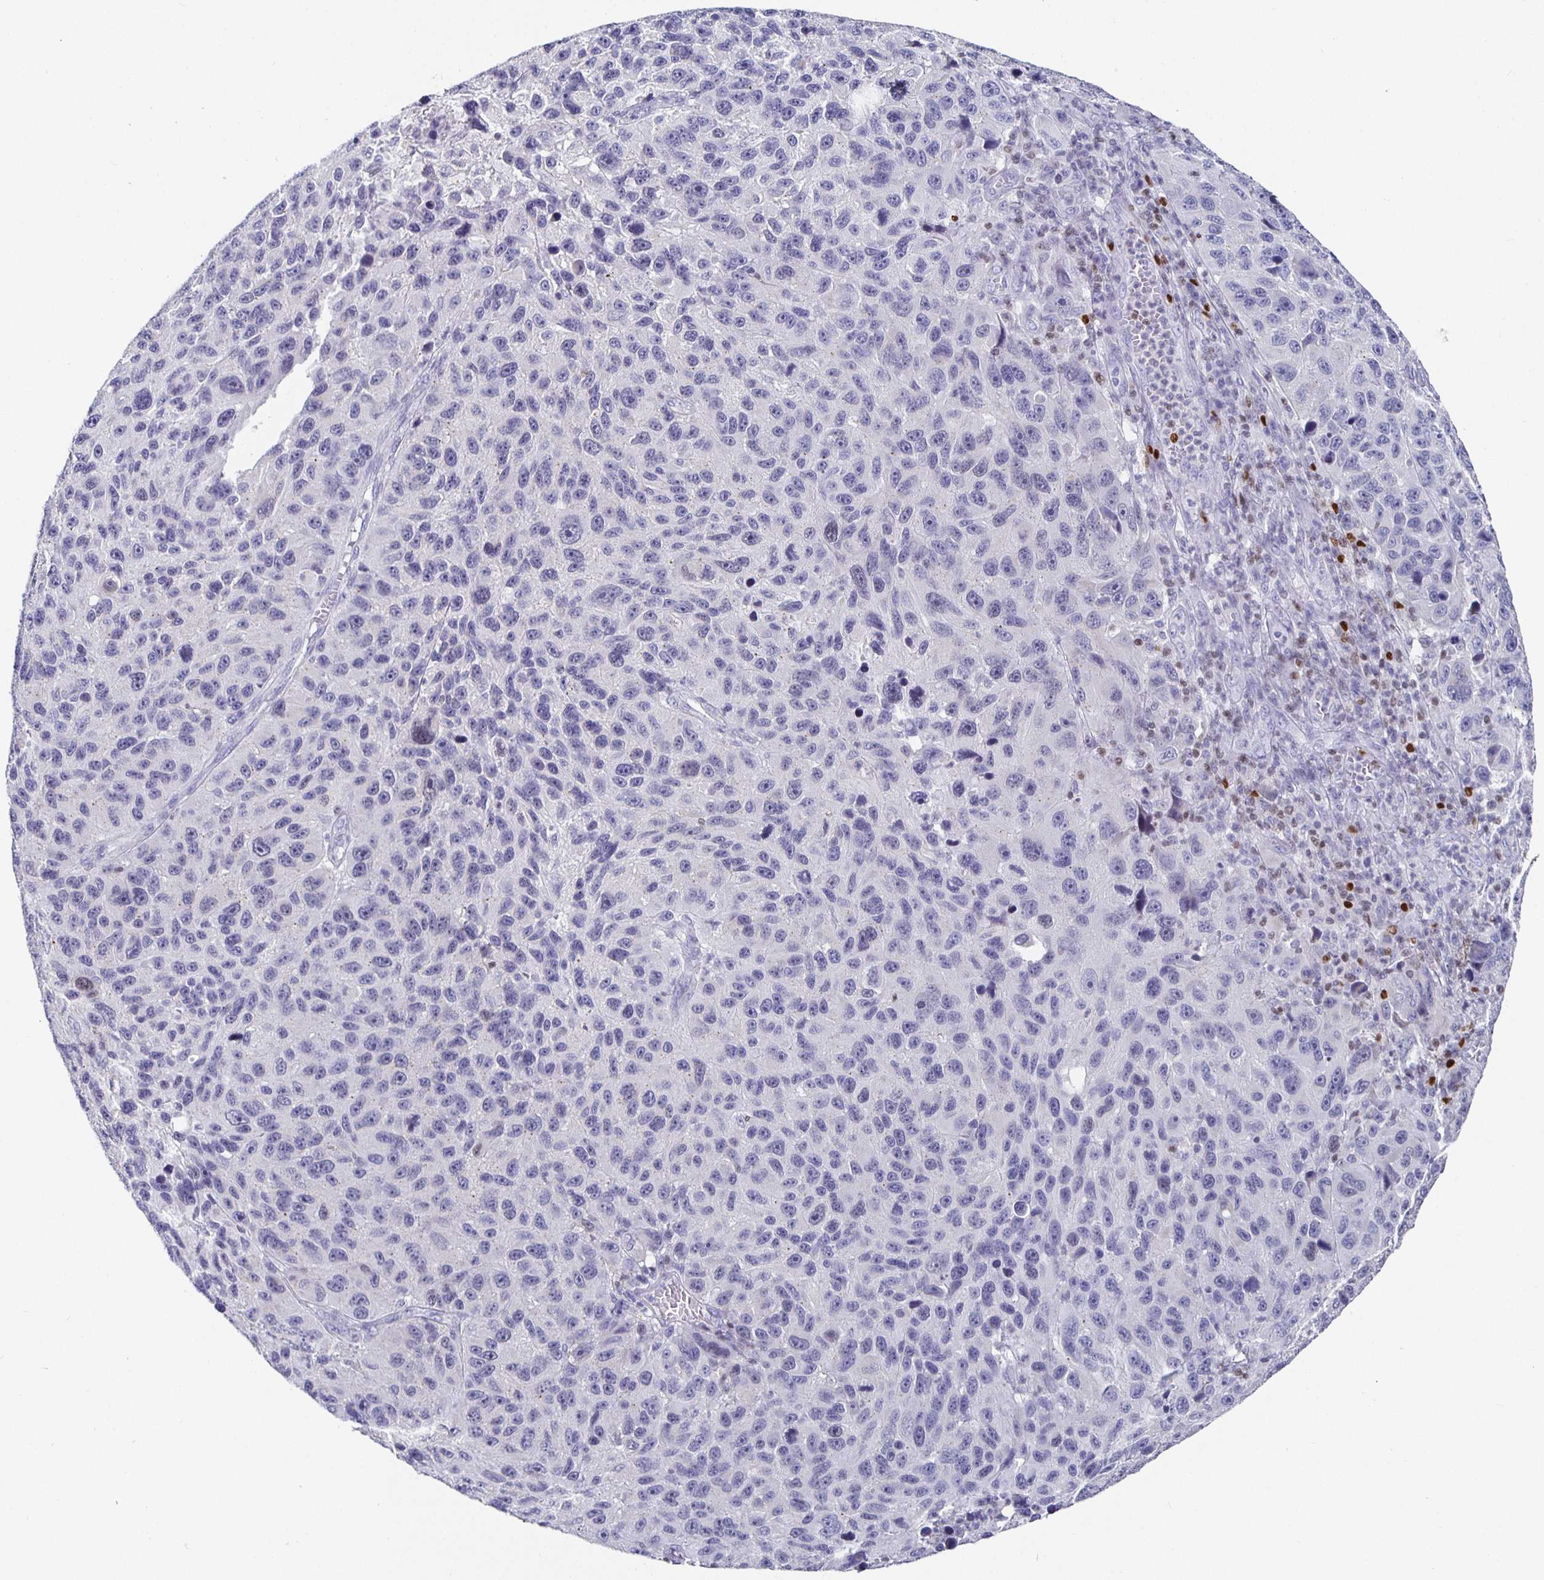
{"staining": {"intensity": "negative", "quantity": "none", "location": "none"}, "tissue": "melanoma", "cell_type": "Tumor cells", "image_type": "cancer", "snomed": [{"axis": "morphology", "description": "Malignant melanoma, NOS"}, {"axis": "topography", "description": "Skin"}], "caption": "There is no significant staining in tumor cells of melanoma.", "gene": "RUNX2", "patient": {"sex": "male", "age": 53}}